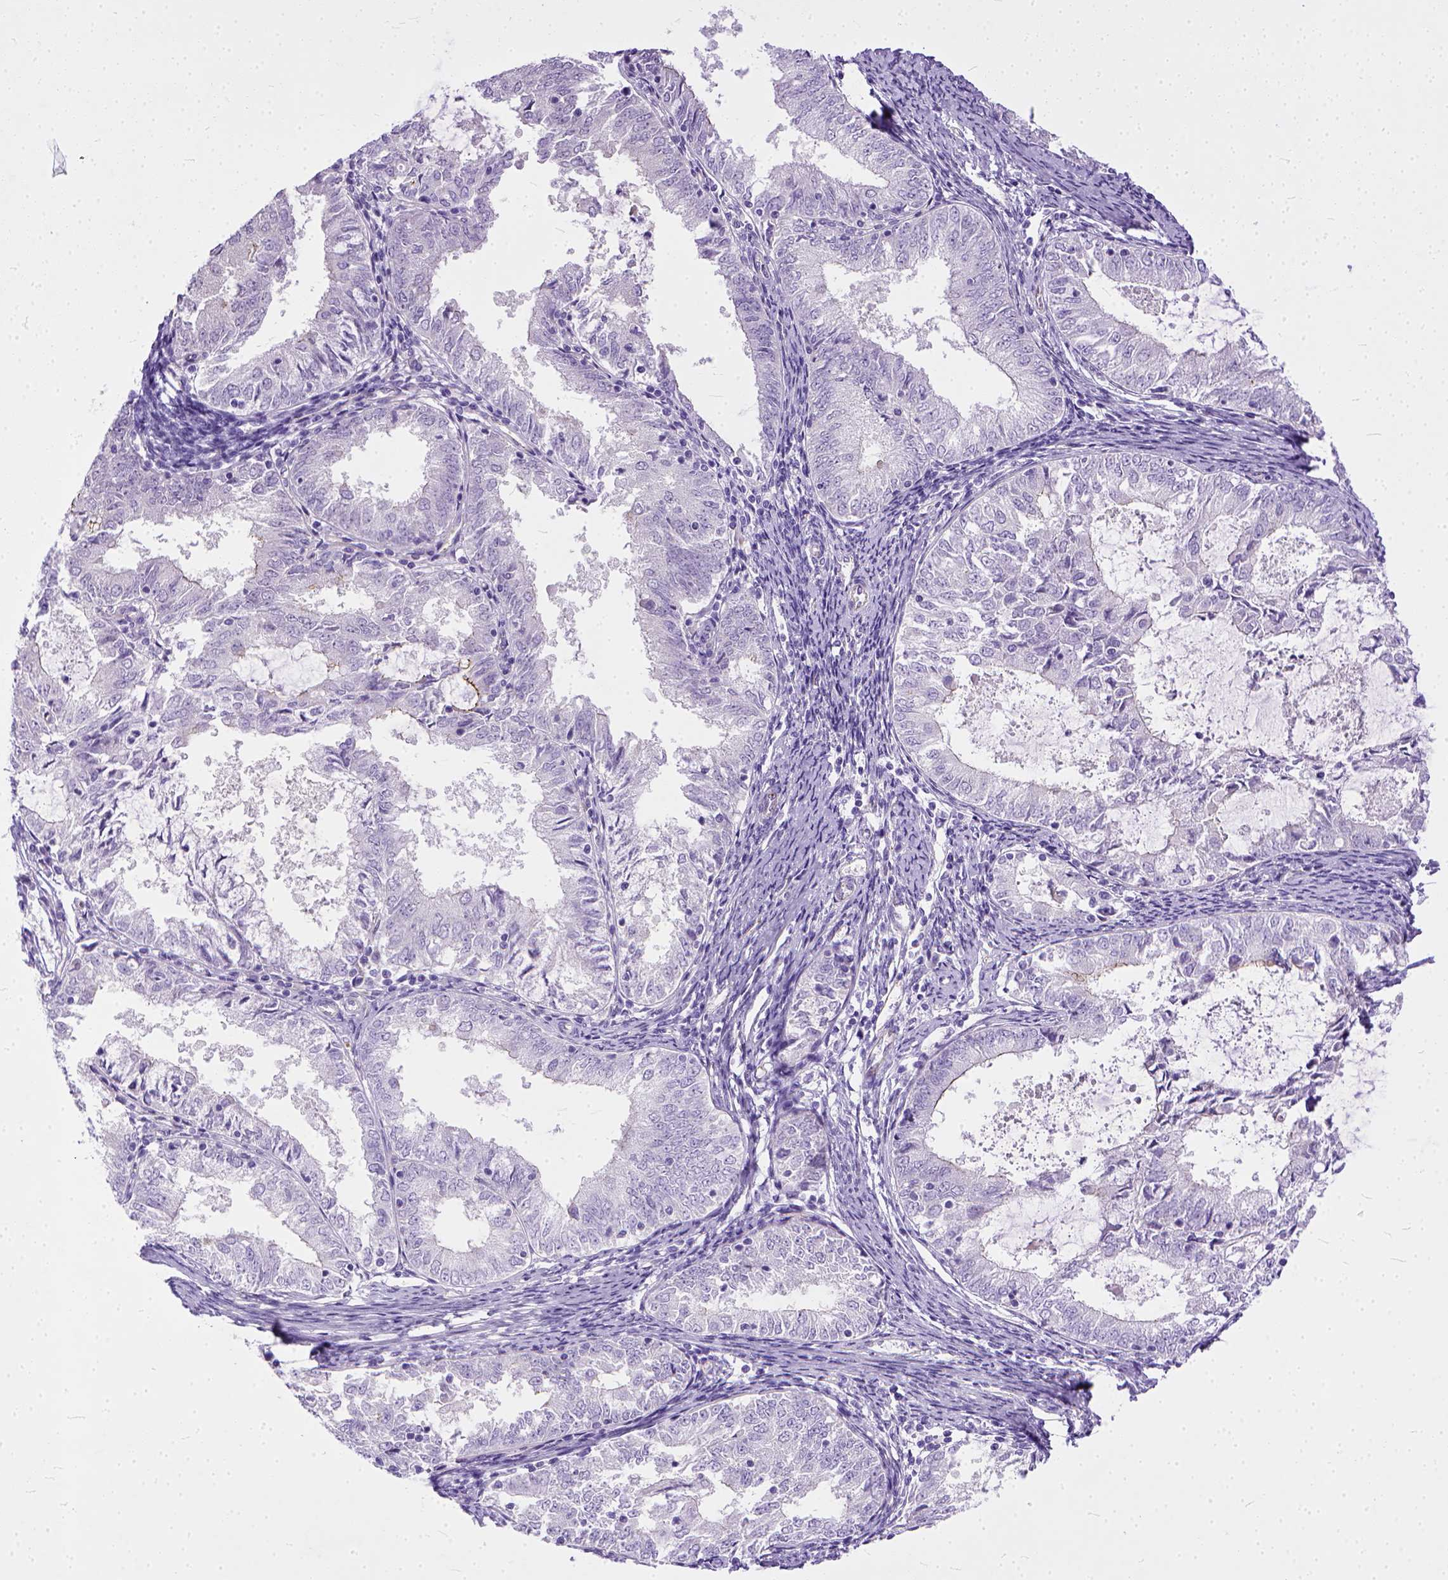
{"staining": {"intensity": "negative", "quantity": "none", "location": "none"}, "tissue": "endometrial cancer", "cell_type": "Tumor cells", "image_type": "cancer", "snomed": [{"axis": "morphology", "description": "Adenocarcinoma, NOS"}, {"axis": "topography", "description": "Endometrium"}], "caption": "Immunohistochemical staining of human endometrial cancer reveals no significant positivity in tumor cells.", "gene": "ADGRF1", "patient": {"sex": "female", "age": 57}}